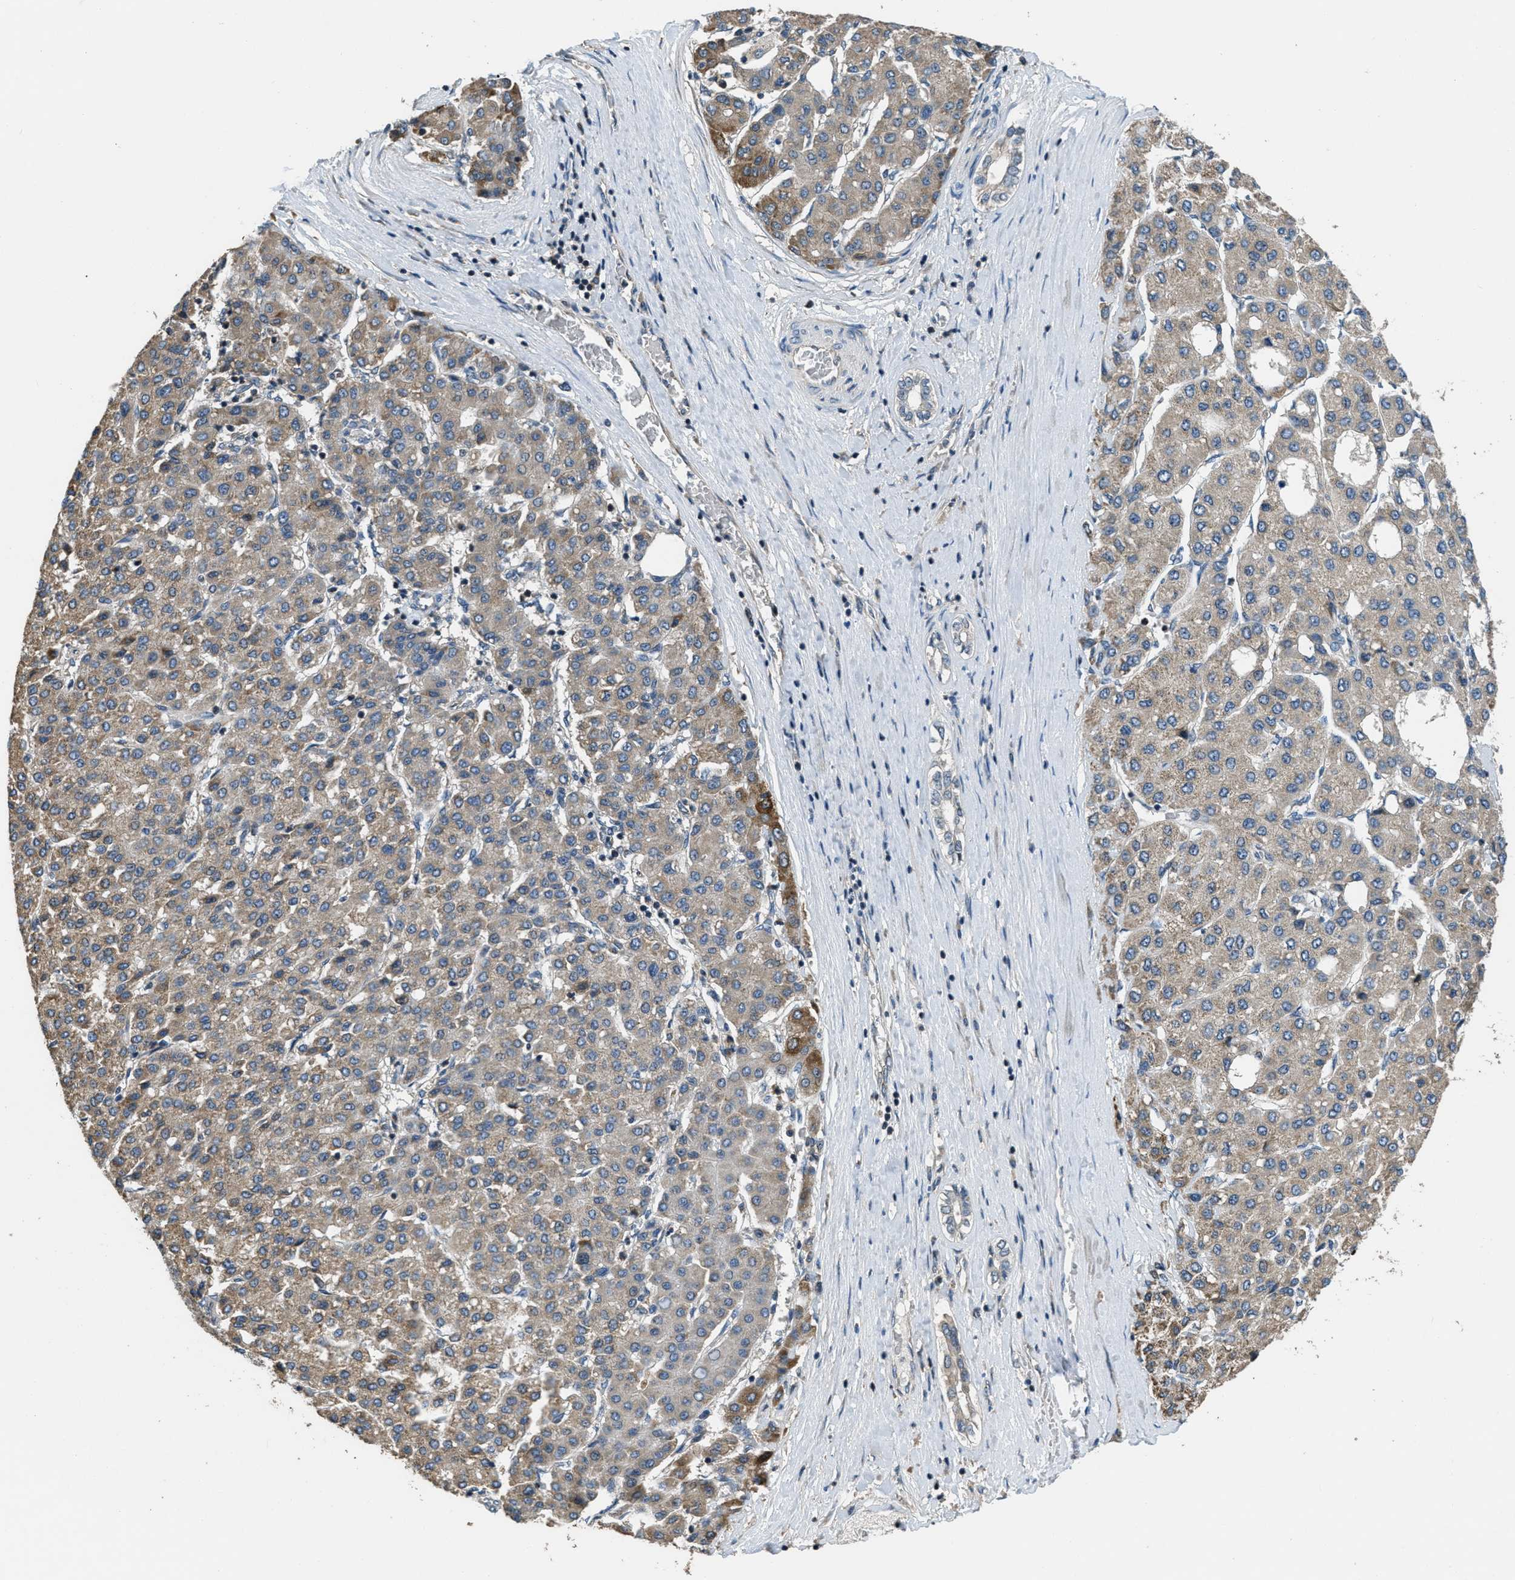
{"staining": {"intensity": "weak", "quantity": ">75%", "location": "cytoplasmic/membranous"}, "tissue": "liver cancer", "cell_type": "Tumor cells", "image_type": "cancer", "snomed": [{"axis": "morphology", "description": "Carcinoma, Hepatocellular, NOS"}, {"axis": "topography", "description": "Liver"}], "caption": "Immunohistochemistry of human hepatocellular carcinoma (liver) demonstrates low levels of weak cytoplasmic/membranous expression in approximately >75% of tumor cells. The protein is shown in brown color, while the nuclei are stained blue.", "gene": "NAT1", "patient": {"sex": "male", "age": 65}}